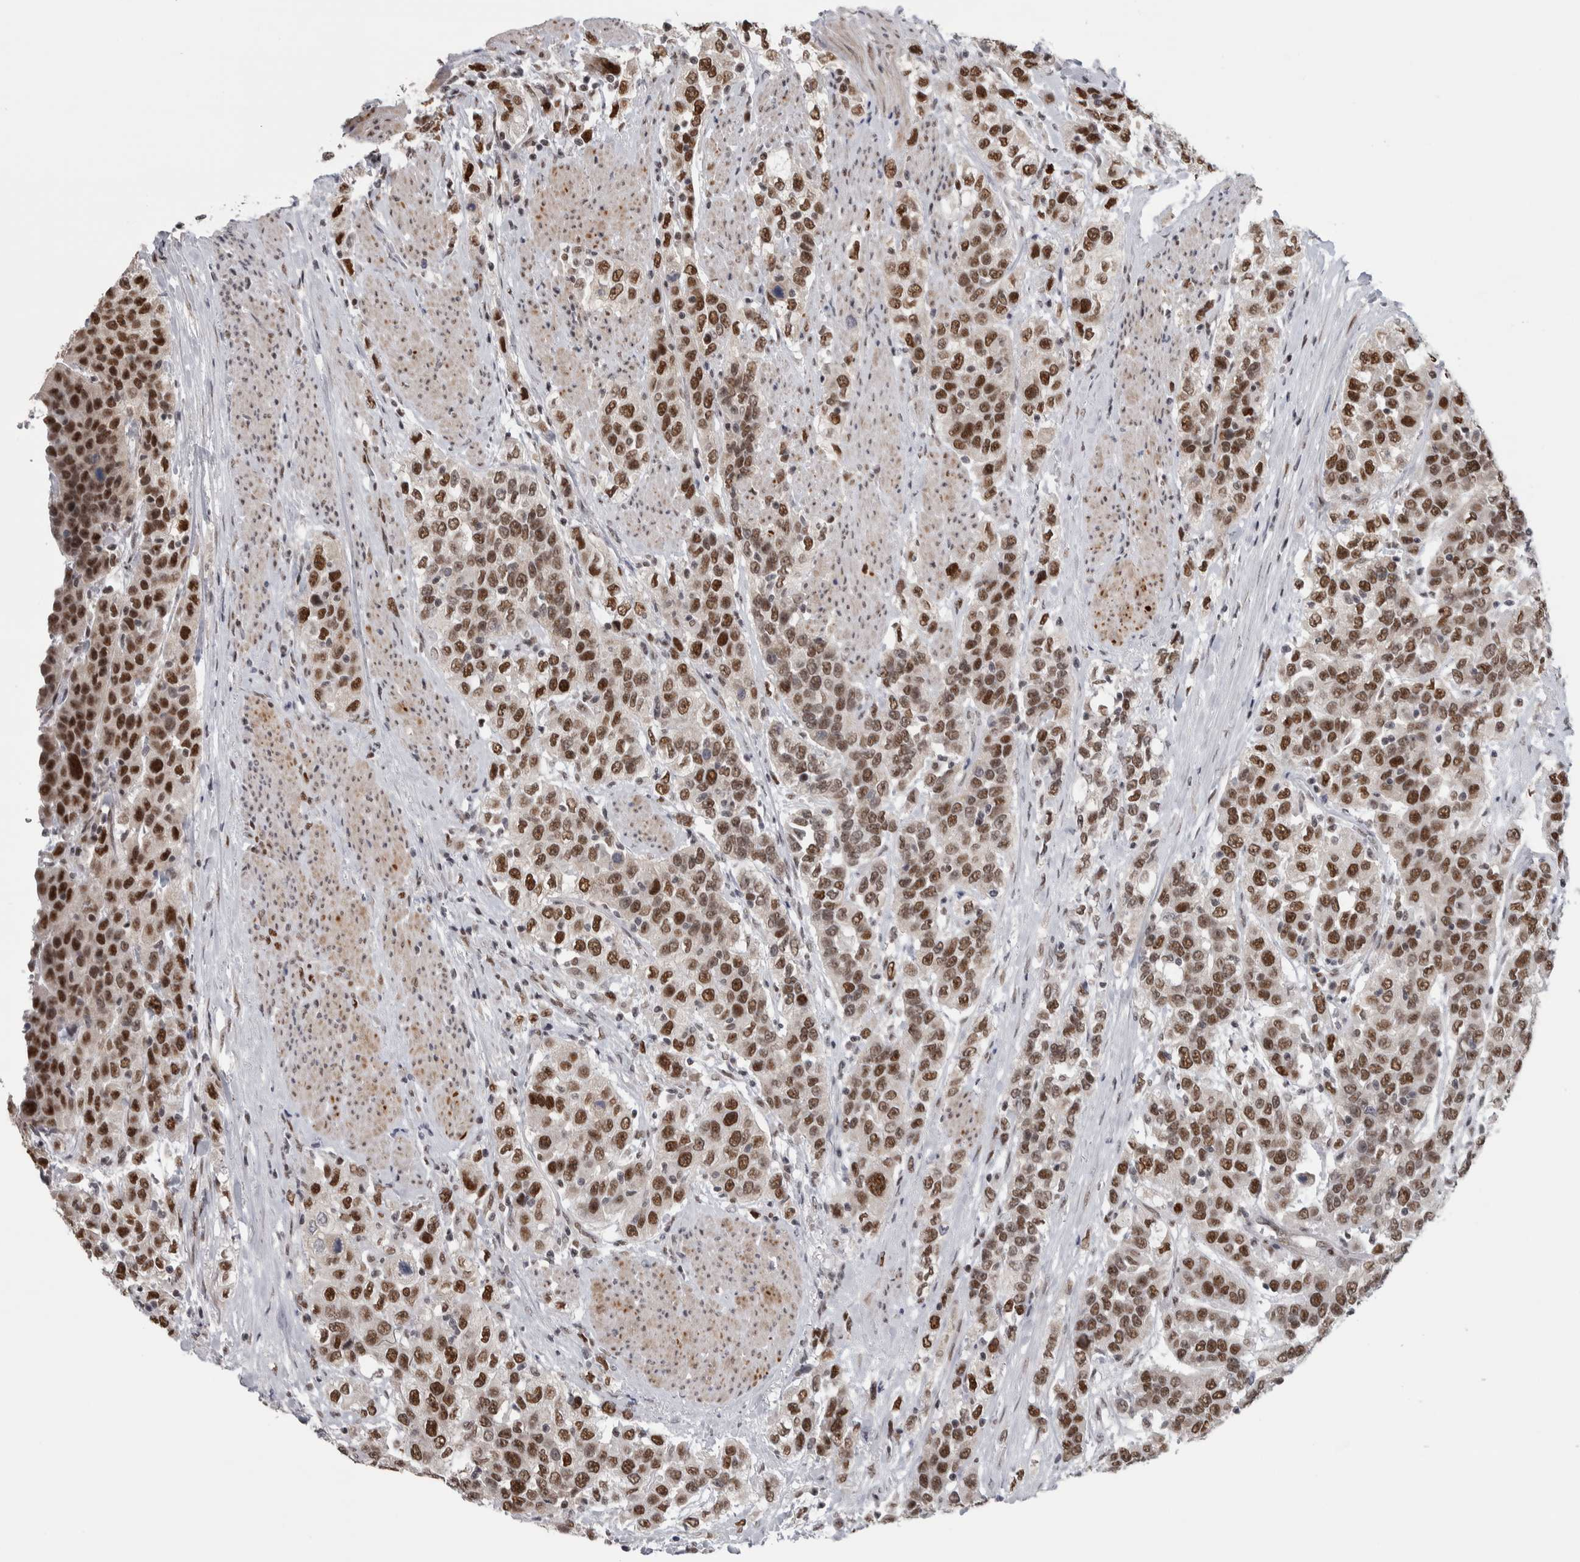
{"staining": {"intensity": "strong", "quantity": ">75%", "location": "cytoplasmic/membranous,nuclear"}, "tissue": "urothelial cancer", "cell_type": "Tumor cells", "image_type": "cancer", "snomed": [{"axis": "morphology", "description": "Urothelial carcinoma, High grade"}, {"axis": "topography", "description": "Urinary bladder"}], "caption": "Urothelial carcinoma (high-grade) was stained to show a protein in brown. There is high levels of strong cytoplasmic/membranous and nuclear expression in about >75% of tumor cells.", "gene": "HEXIM2", "patient": {"sex": "female", "age": 80}}